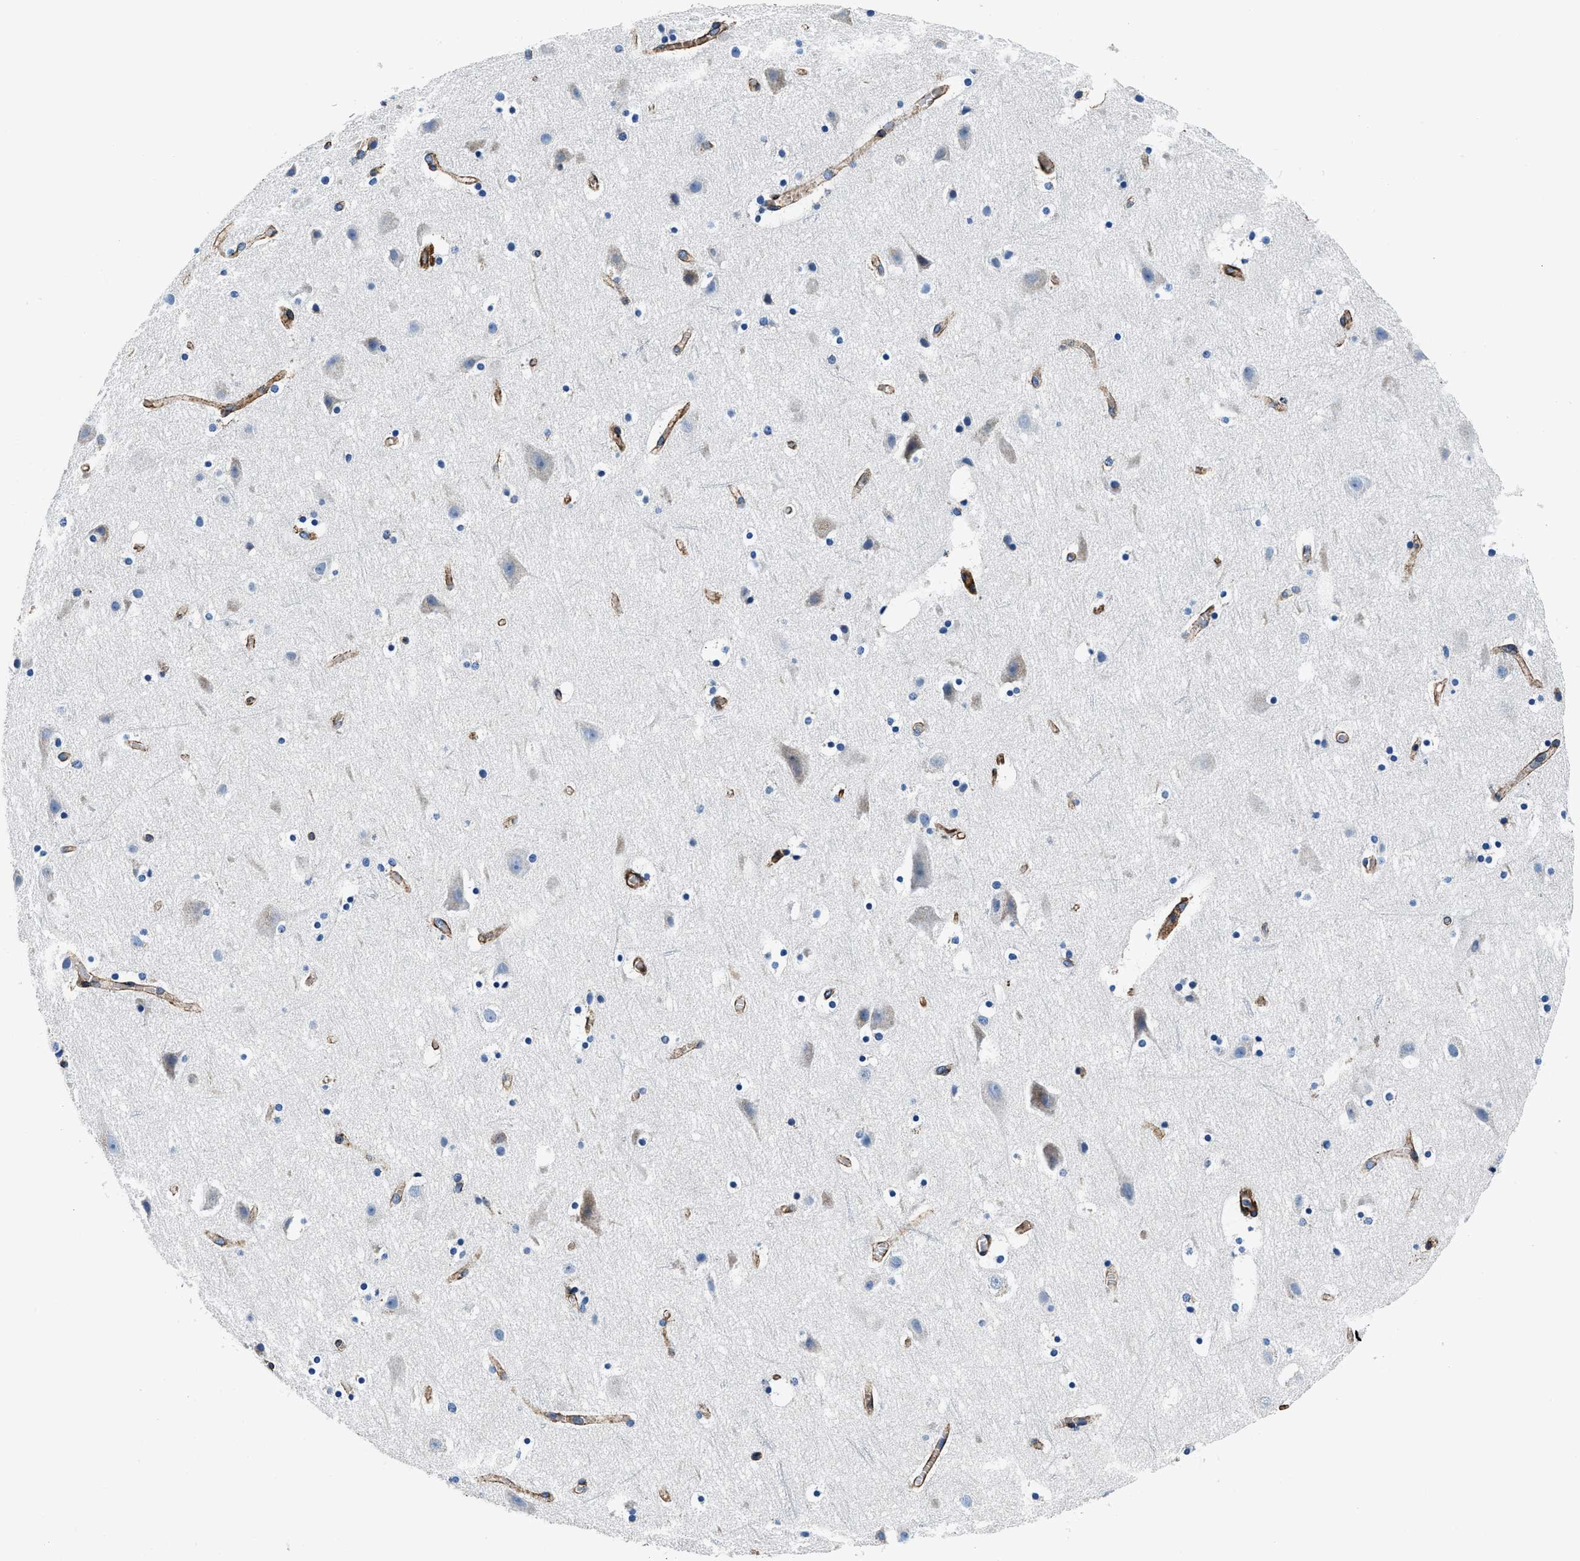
{"staining": {"intensity": "strong", "quantity": ">75%", "location": "cytoplasmic/membranous"}, "tissue": "cerebral cortex", "cell_type": "Endothelial cells", "image_type": "normal", "snomed": [{"axis": "morphology", "description": "Normal tissue, NOS"}, {"axis": "topography", "description": "Cerebral cortex"}], "caption": "Endothelial cells reveal high levels of strong cytoplasmic/membranous expression in approximately >75% of cells in unremarkable human cerebral cortex.", "gene": "DAG1", "patient": {"sex": "male", "age": 45}}